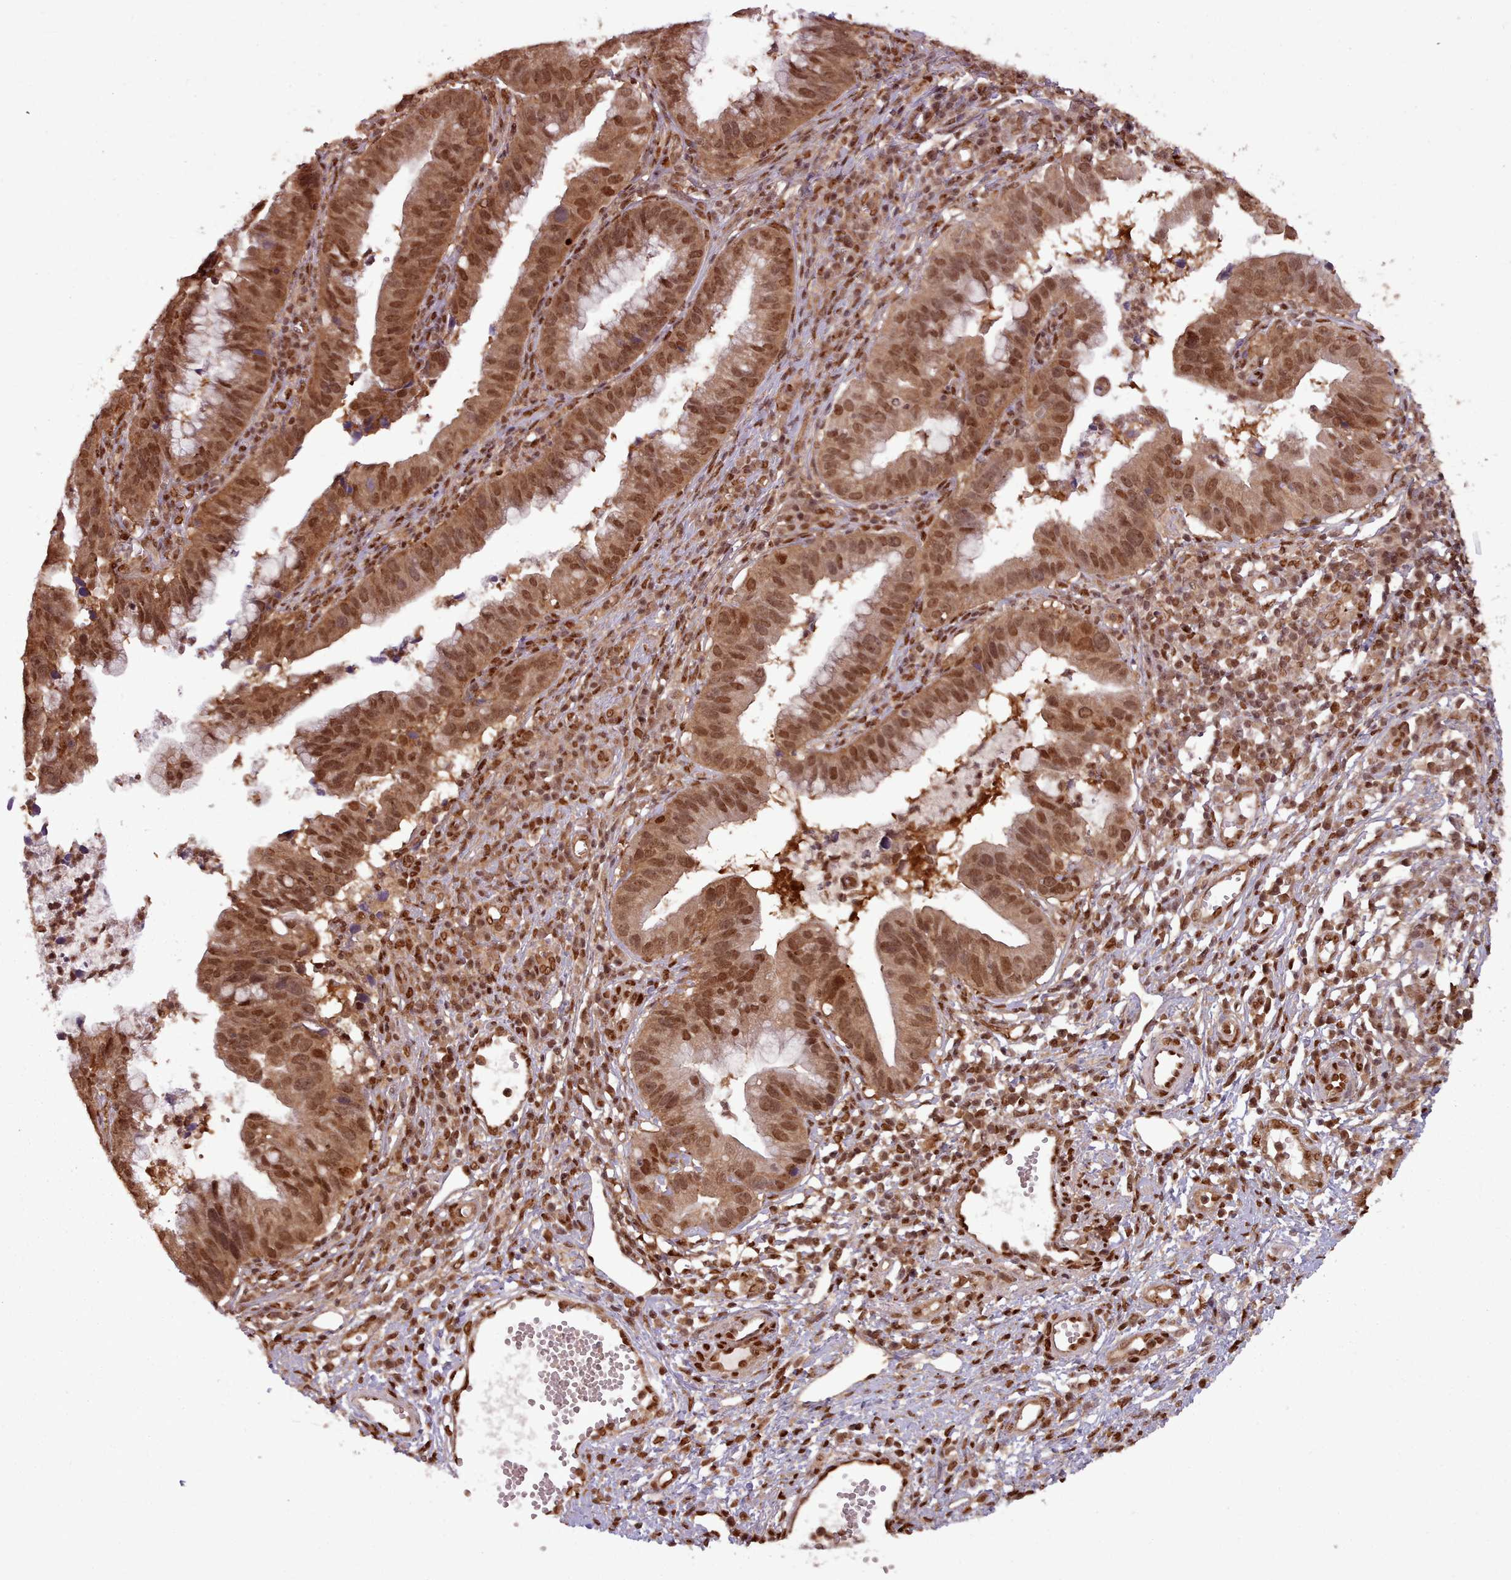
{"staining": {"intensity": "moderate", "quantity": ">75%", "location": "cytoplasmic/membranous,nuclear"}, "tissue": "cervical cancer", "cell_type": "Tumor cells", "image_type": "cancer", "snomed": [{"axis": "morphology", "description": "Adenocarcinoma, NOS"}, {"axis": "topography", "description": "Cervix"}], "caption": "The micrograph reveals a brown stain indicating the presence of a protein in the cytoplasmic/membranous and nuclear of tumor cells in cervical adenocarcinoma.", "gene": "RPS27A", "patient": {"sex": "female", "age": 34}}